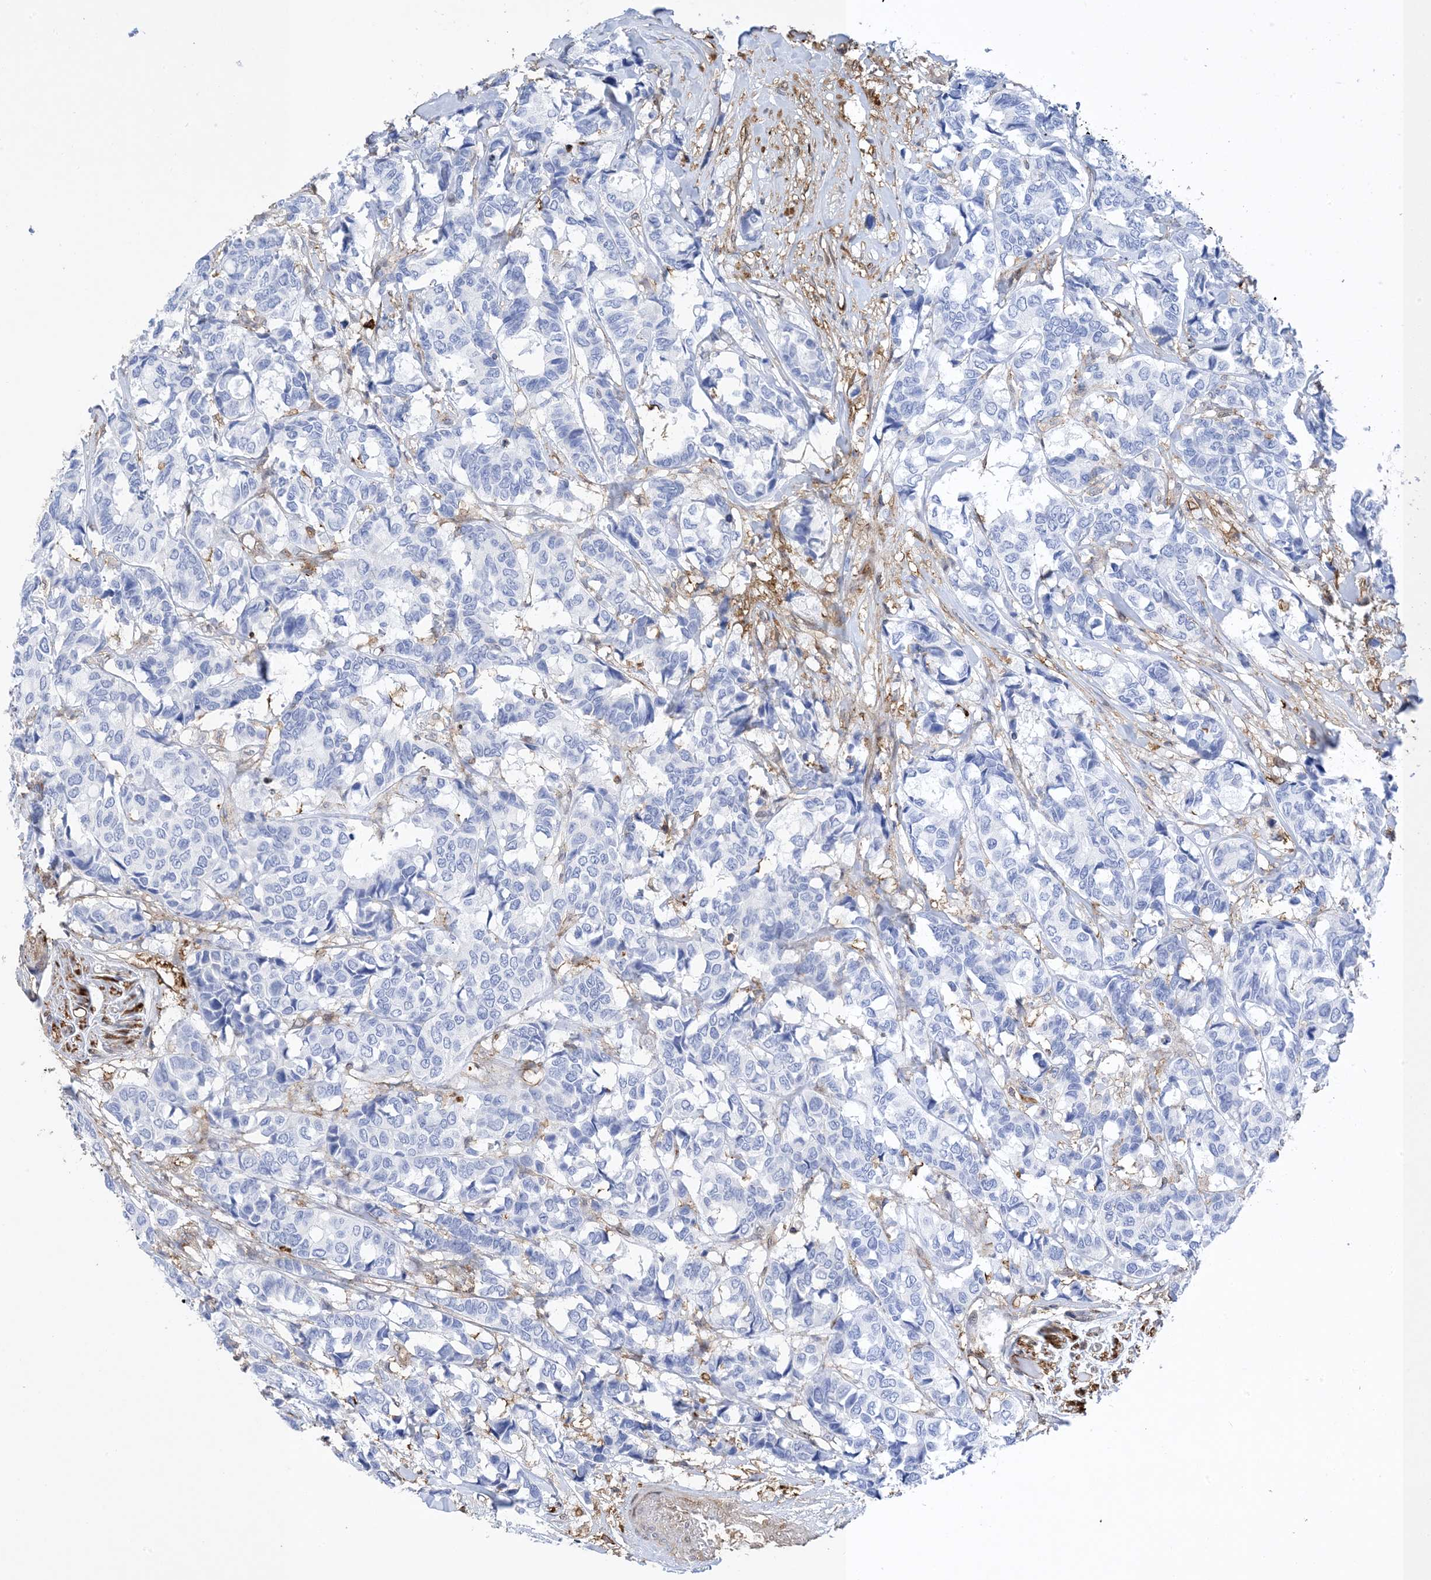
{"staining": {"intensity": "negative", "quantity": "none", "location": "none"}, "tissue": "breast cancer", "cell_type": "Tumor cells", "image_type": "cancer", "snomed": [{"axis": "morphology", "description": "Duct carcinoma"}, {"axis": "topography", "description": "Breast"}], "caption": "Human breast invasive ductal carcinoma stained for a protein using immunohistochemistry shows no expression in tumor cells.", "gene": "ANXA1", "patient": {"sex": "female", "age": 87}}